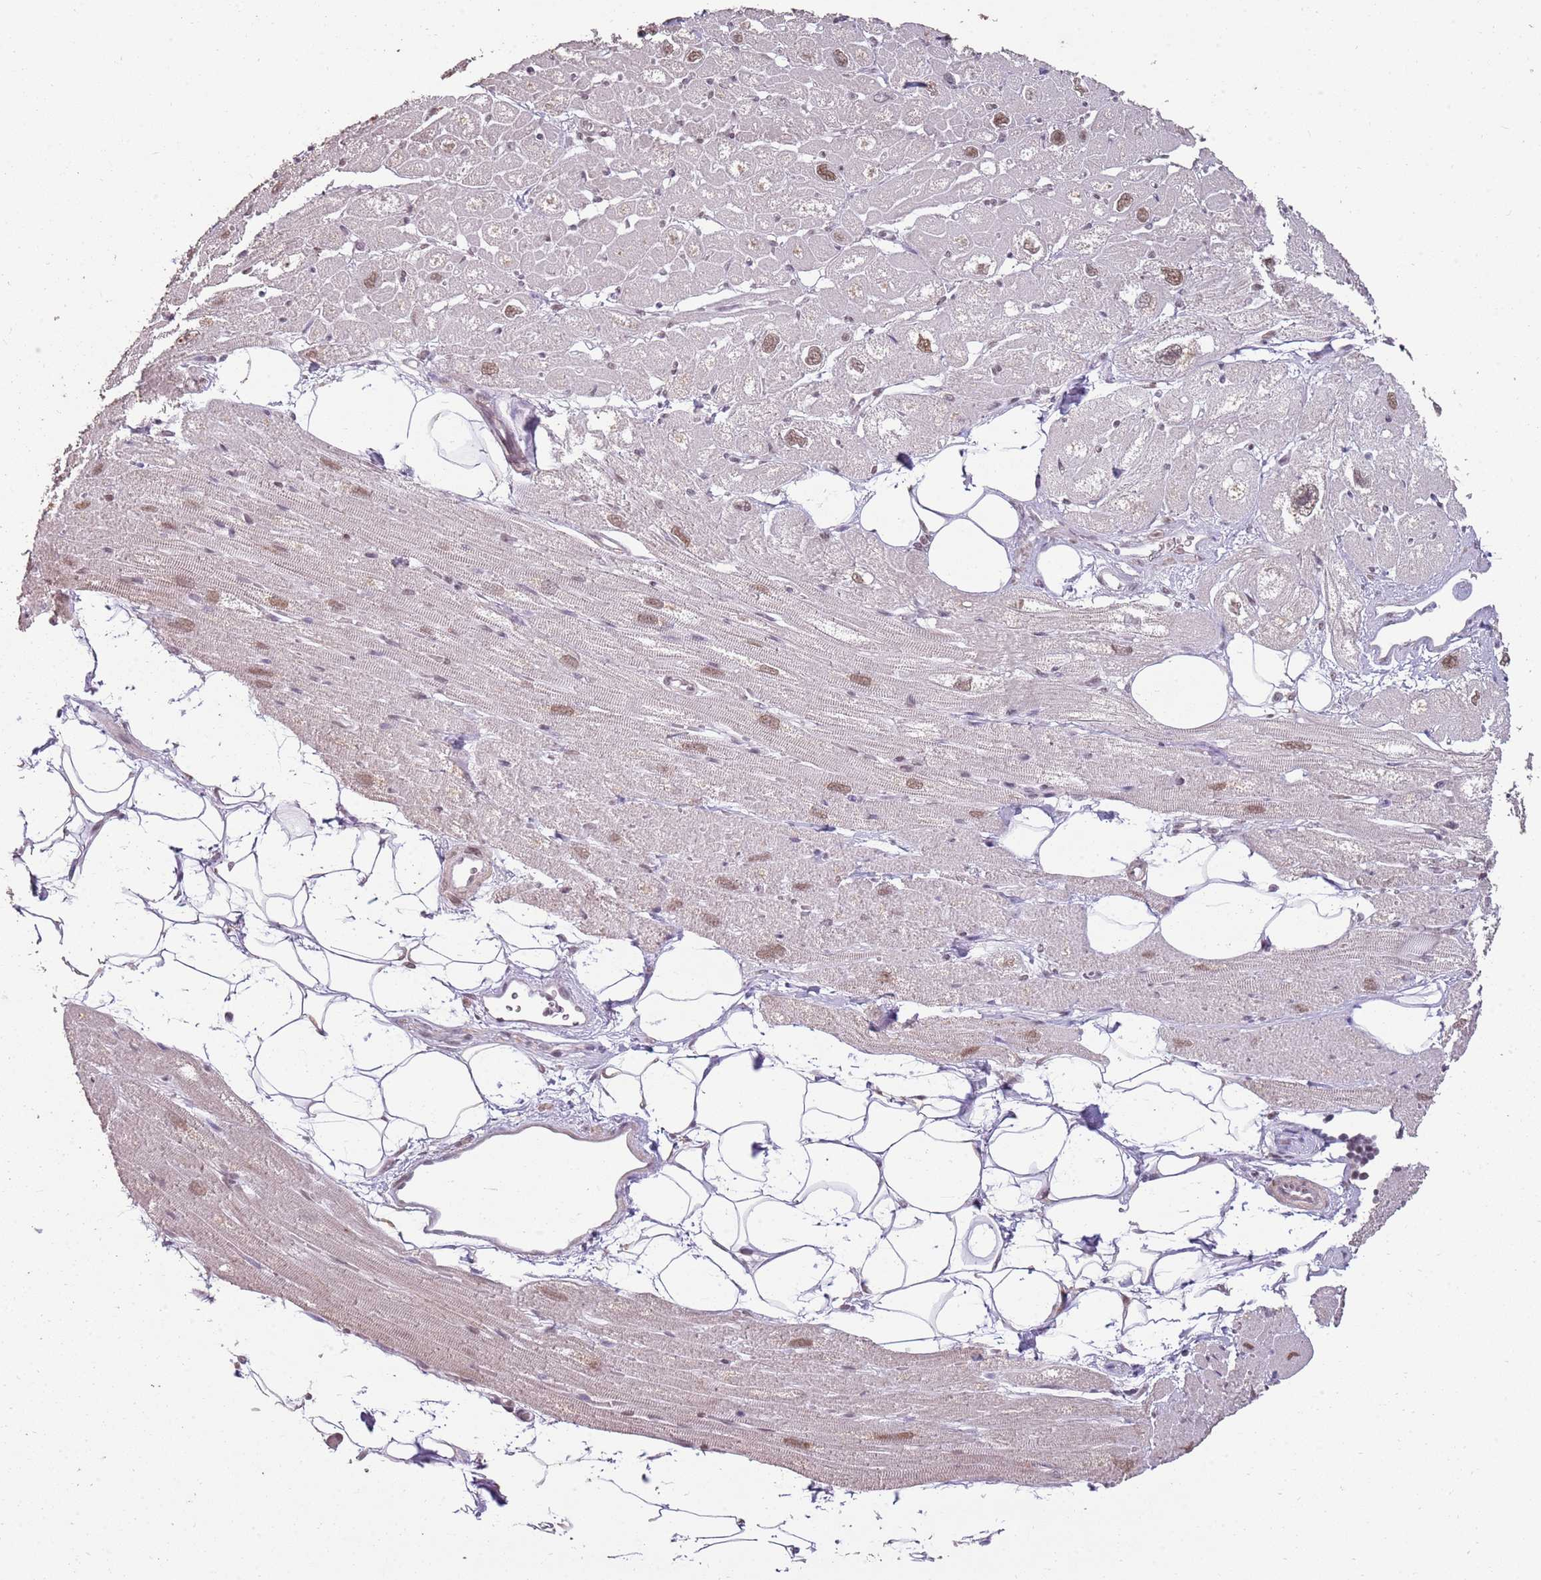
{"staining": {"intensity": "moderate", "quantity": "25%-75%", "location": "cytoplasmic/membranous,nuclear"}, "tissue": "heart muscle", "cell_type": "Cardiomyocytes", "image_type": "normal", "snomed": [{"axis": "morphology", "description": "Normal tissue, NOS"}, {"axis": "topography", "description": "Heart"}], "caption": "Protein staining of unremarkable heart muscle exhibits moderate cytoplasmic/membranous,nuclear staining in about 25%-75% of cardiomyocytes. (DAB (3,3'-diaminobenzidine) IHC with brightfield microscopy, high magnification).", "gene": "ARL14EP", "patient": {"sex": "male", "age": 50}}